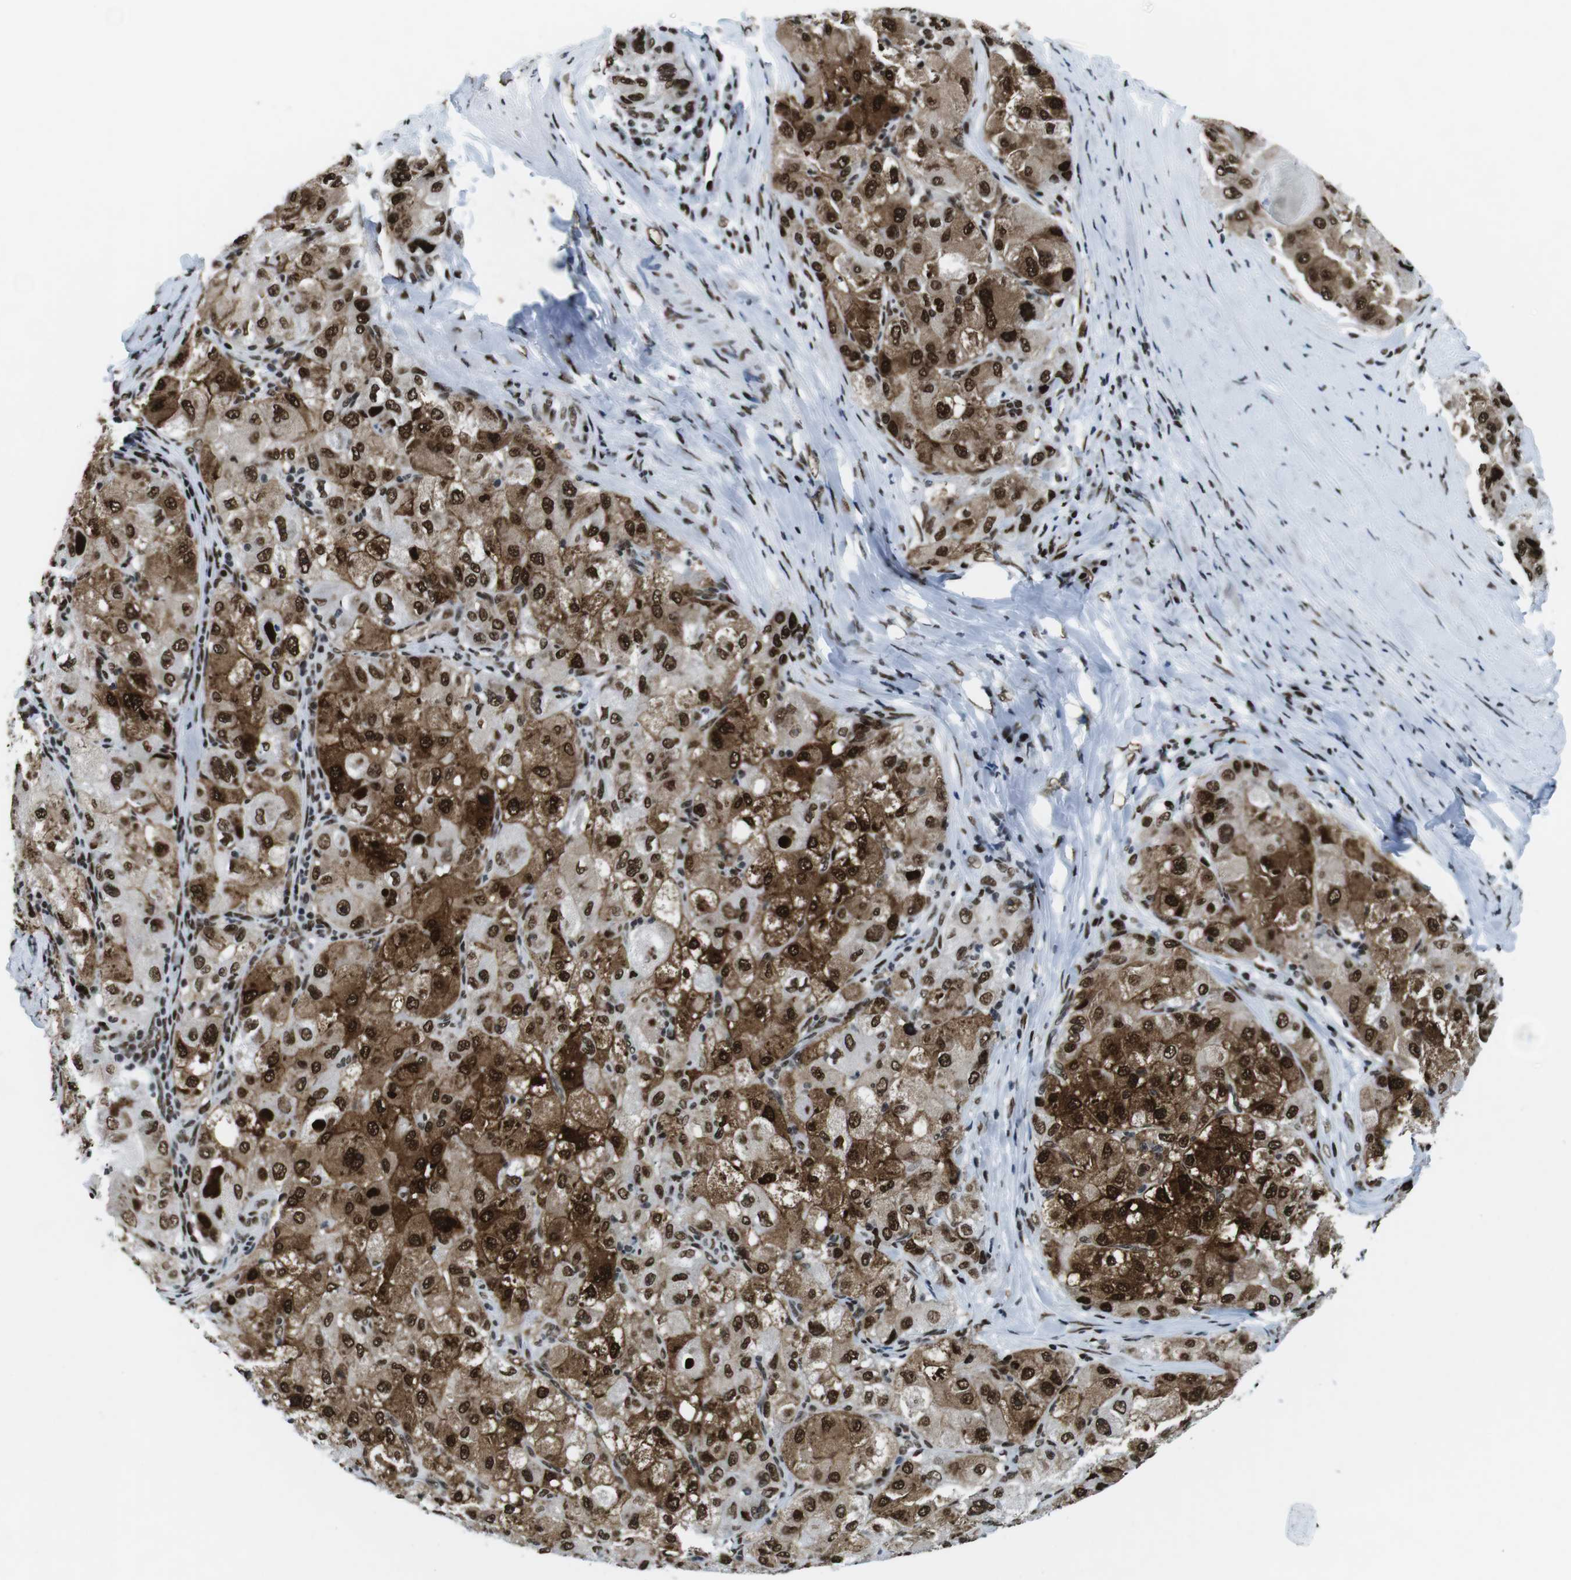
{"staining": {"intensity": "strong", "quantity": ">75%", "location": "cytoplasmic/membranous,nuclear"}, "tissue": "liver cancer", "cell_type": "Tumor cells", "image_type": "cancer", "snomed": [{"axis": "morphology", "description": "Carcinoma, Hepatocellular, NOS"}, {"axis": "topography", "description": "Liver"}], "caption": "Immunohistochemical staining of human liver hepatocellular carcinoma reveals high levels of strong cytoplasmic/membranous and nuclear expression in about >75% of tumor cells. Ihc stains the protein of interest in brown and the nuclei are stained blue.", "gene": "CITED2", "patient": {"sex": "male", "age": 80}}